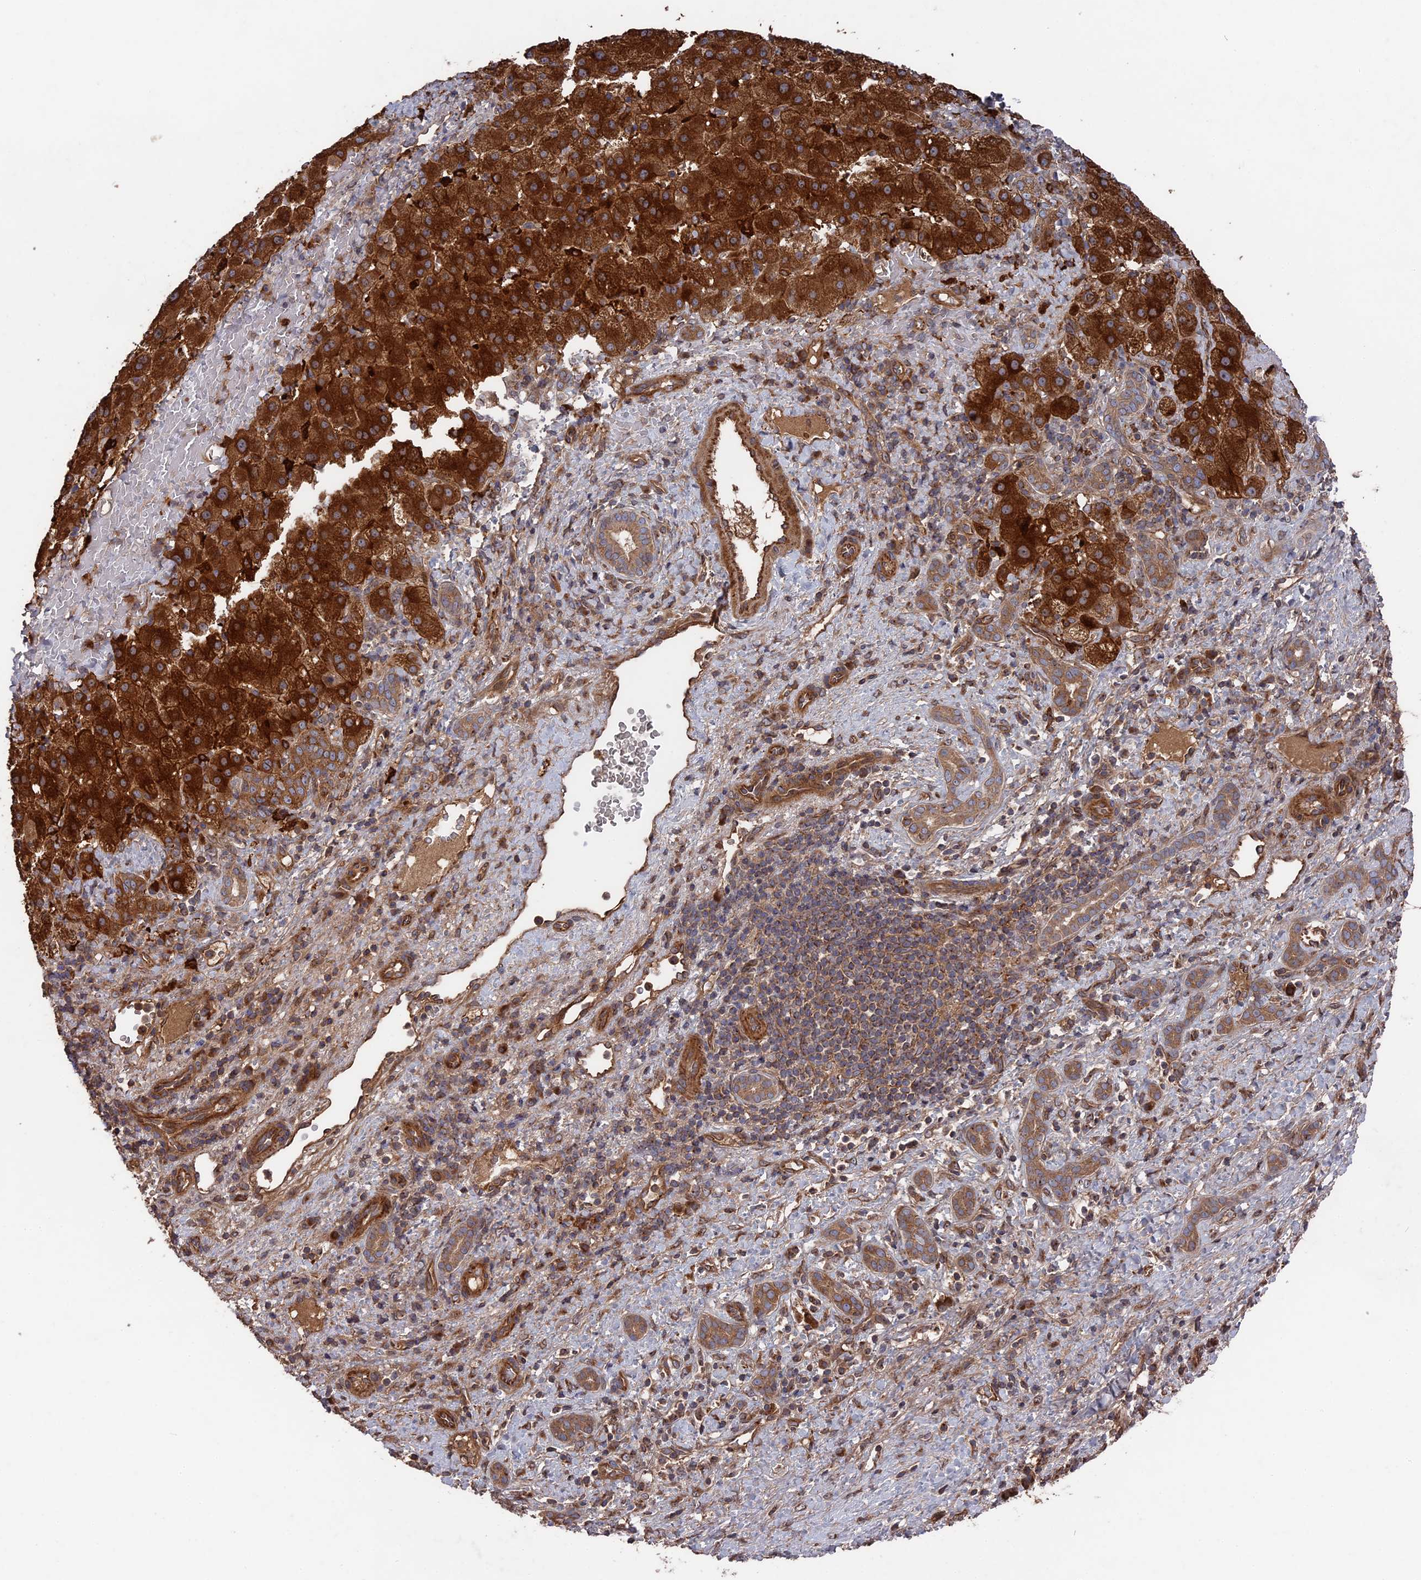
{"staining": {"intensity": "strong", "quantity": ">75%", "location": "cytoplasmic/membranous"}, "tissue": "liver cancer", "cell_type": "Tumor cells", "image_type": "cancer", "snomed": [{"axis": "morphology", "description": "Normal tissue, NOS"}, {"axis": "morphology", "description": "Carcinoma, Hepatocellular, NOS"}, {"axis": "topography", "description": "Liver"}], "caption": "Tumor cells display high levels of strong cytoplasmic/membranous expression in about >75% of cells in liver cancer (hepatocellular carcinoma).", "gene": "DEF8", "patient": {"sex": "male", "age": 57}}